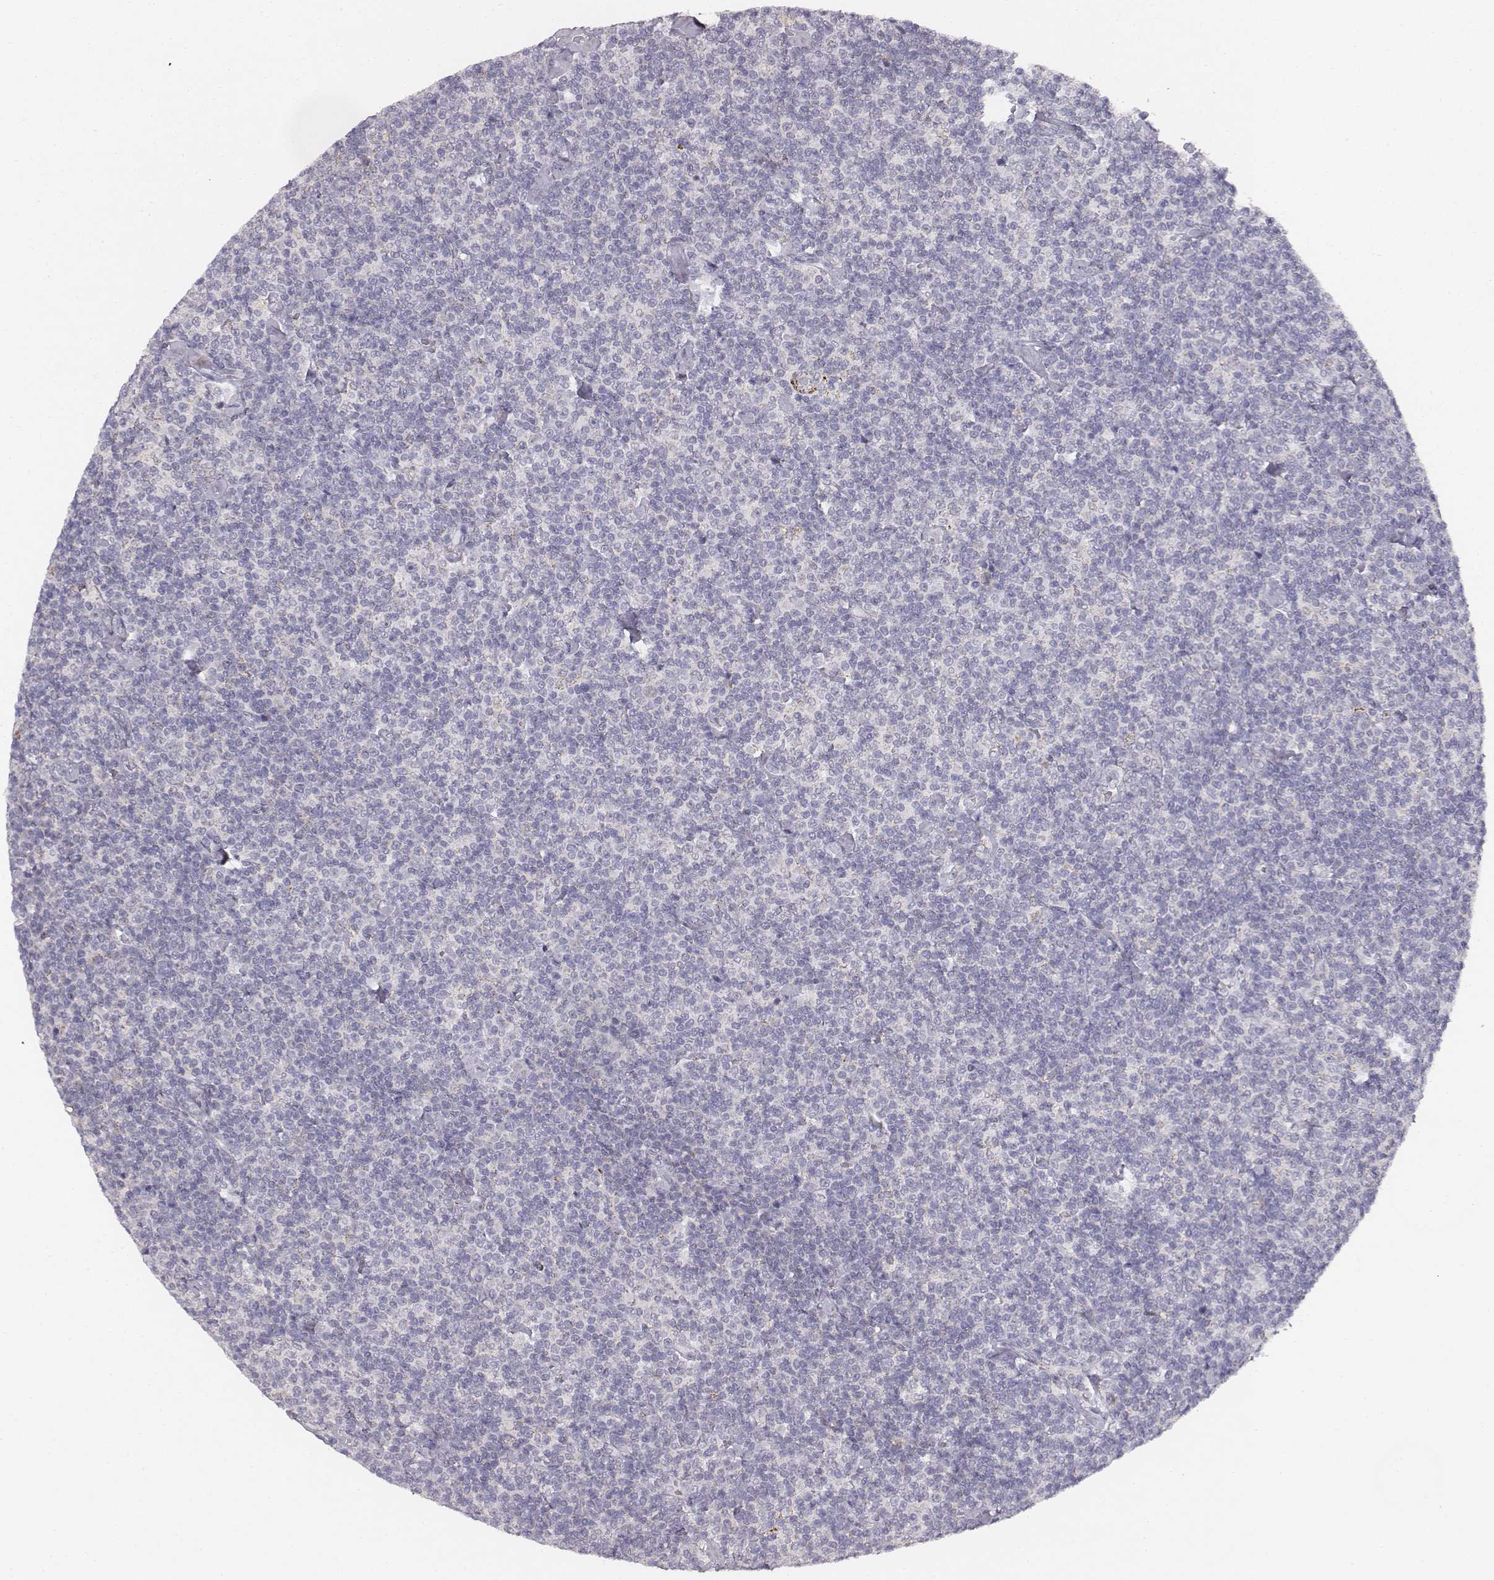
{"staining": {"intensity": "negative", "quantity": "none", "location": "none"}, "tissue": "lymphoma", "cell_type": "Tumor cells", "image_type": "cancer", "snomed": [{"axis": "morphology", "description": "Malignant lymphoma, non-Hodgkin's type, Low grade"}, {"axis": "topography", "description": "Lymph node"}], "caption": "Immunohistochemistry (IHC) image of malignant lymphoma, non-Hodgkin's type (low-grade) stained for a protein (brown), which shows no staining in tumor cells. The staining was performed using DAB (3,3'-diaminobenzidine) to visualize the protein expression in brown, while the nuclei were stained in blue with hematoxylin (Magnification: 20x).", "gene": "ABCD3", "patient": {"sex": "male", "age": 81}}